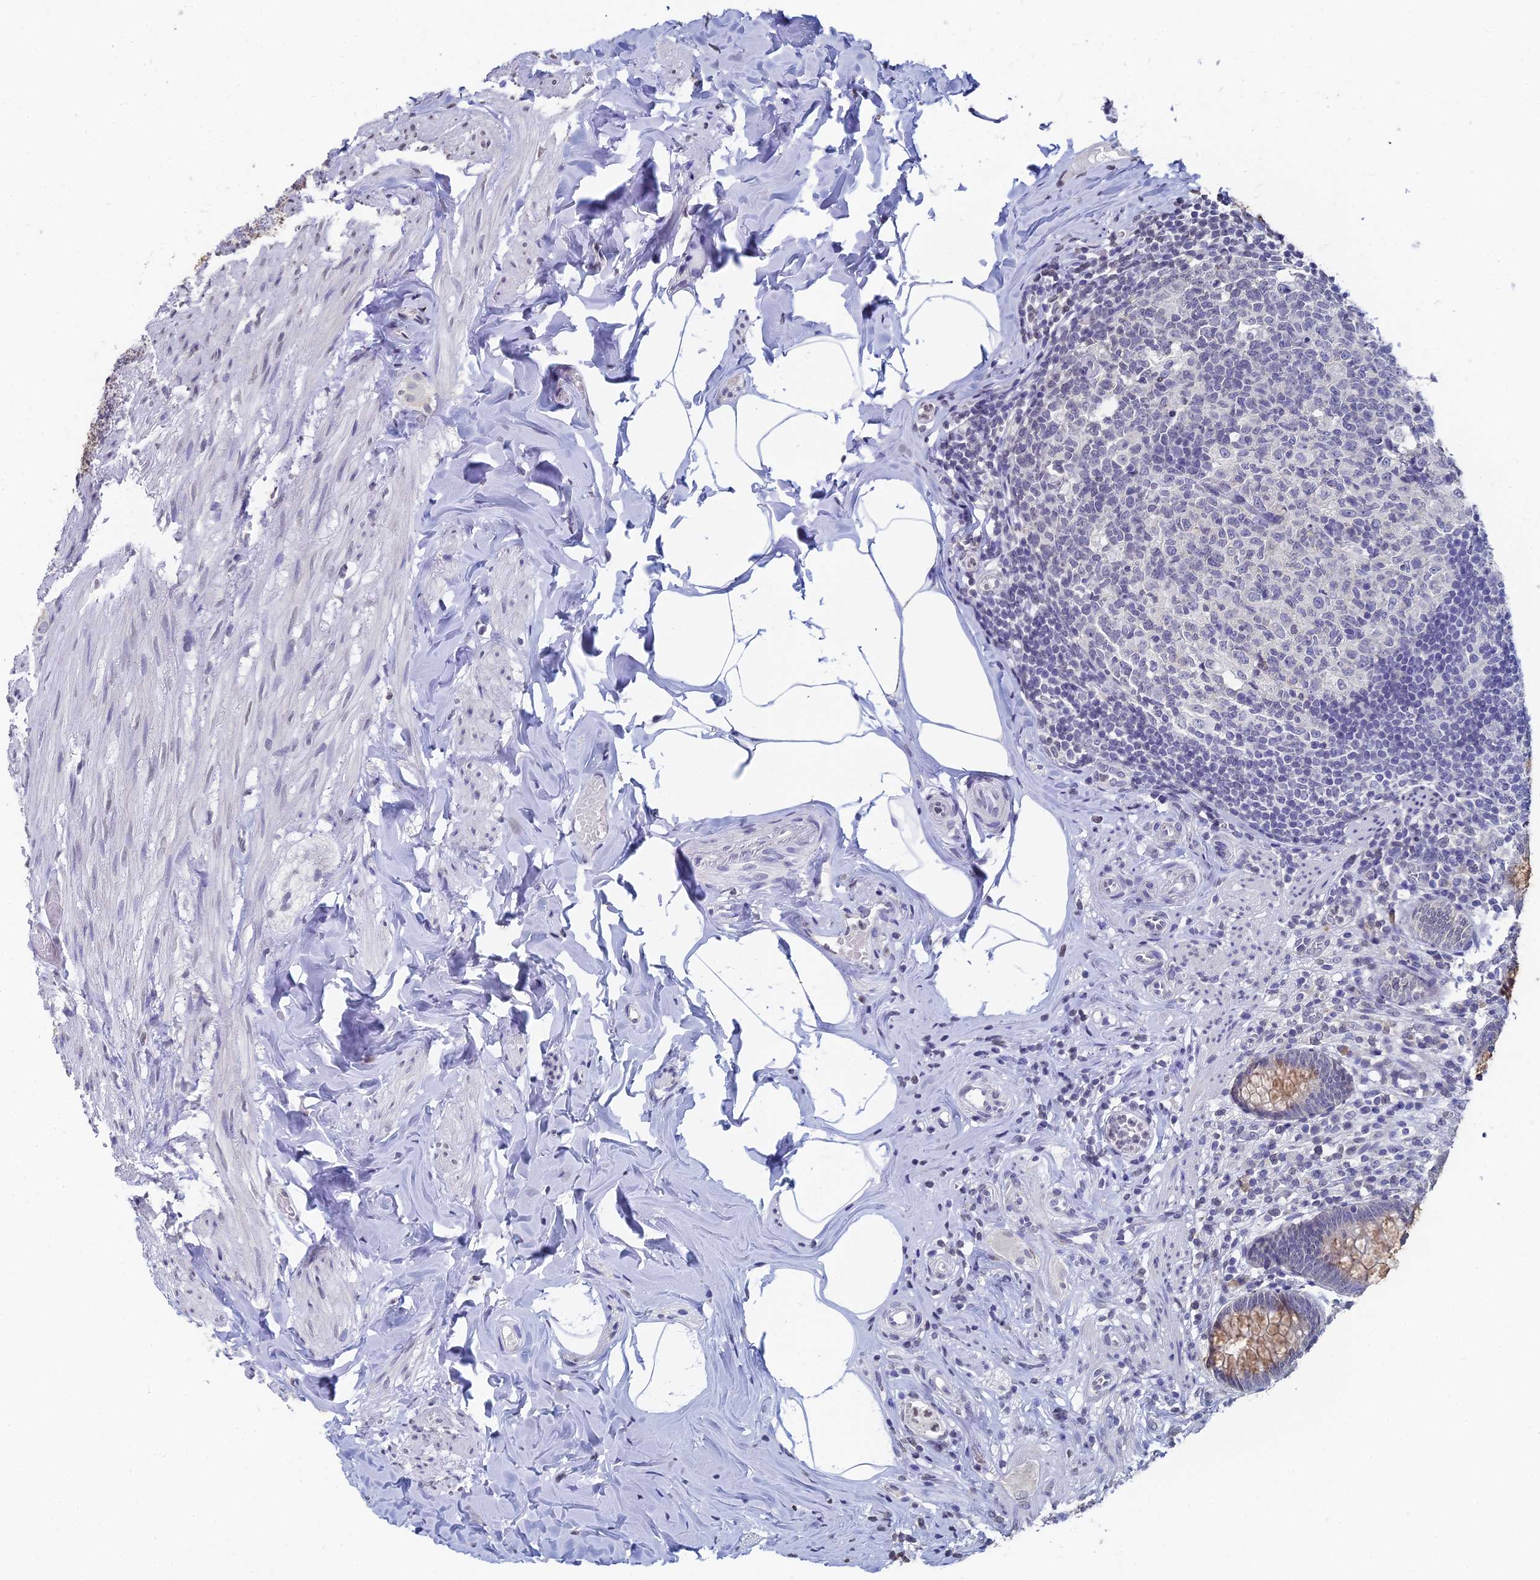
{"staining": {"intensity": "moderate", "quantity": "25%-75%", "location": "cytoplasmic/membranous"}, "tissue": "appendix", "cell_type": "Glandular cells", "image_type": "normal", "snomed": [{"axis": "morphology", "description": "Normal tissue, NOS"}, {"axis": "topography", "description": "Appendix"}], "caption": "Protein expression analysis of benign appendix demonstrates moderate cytoplasmic/membranous positivity in approximately 25%-75% of glandular cells.", "gene": "PRR22", "patient": {"sex": "male", "age": 55}}